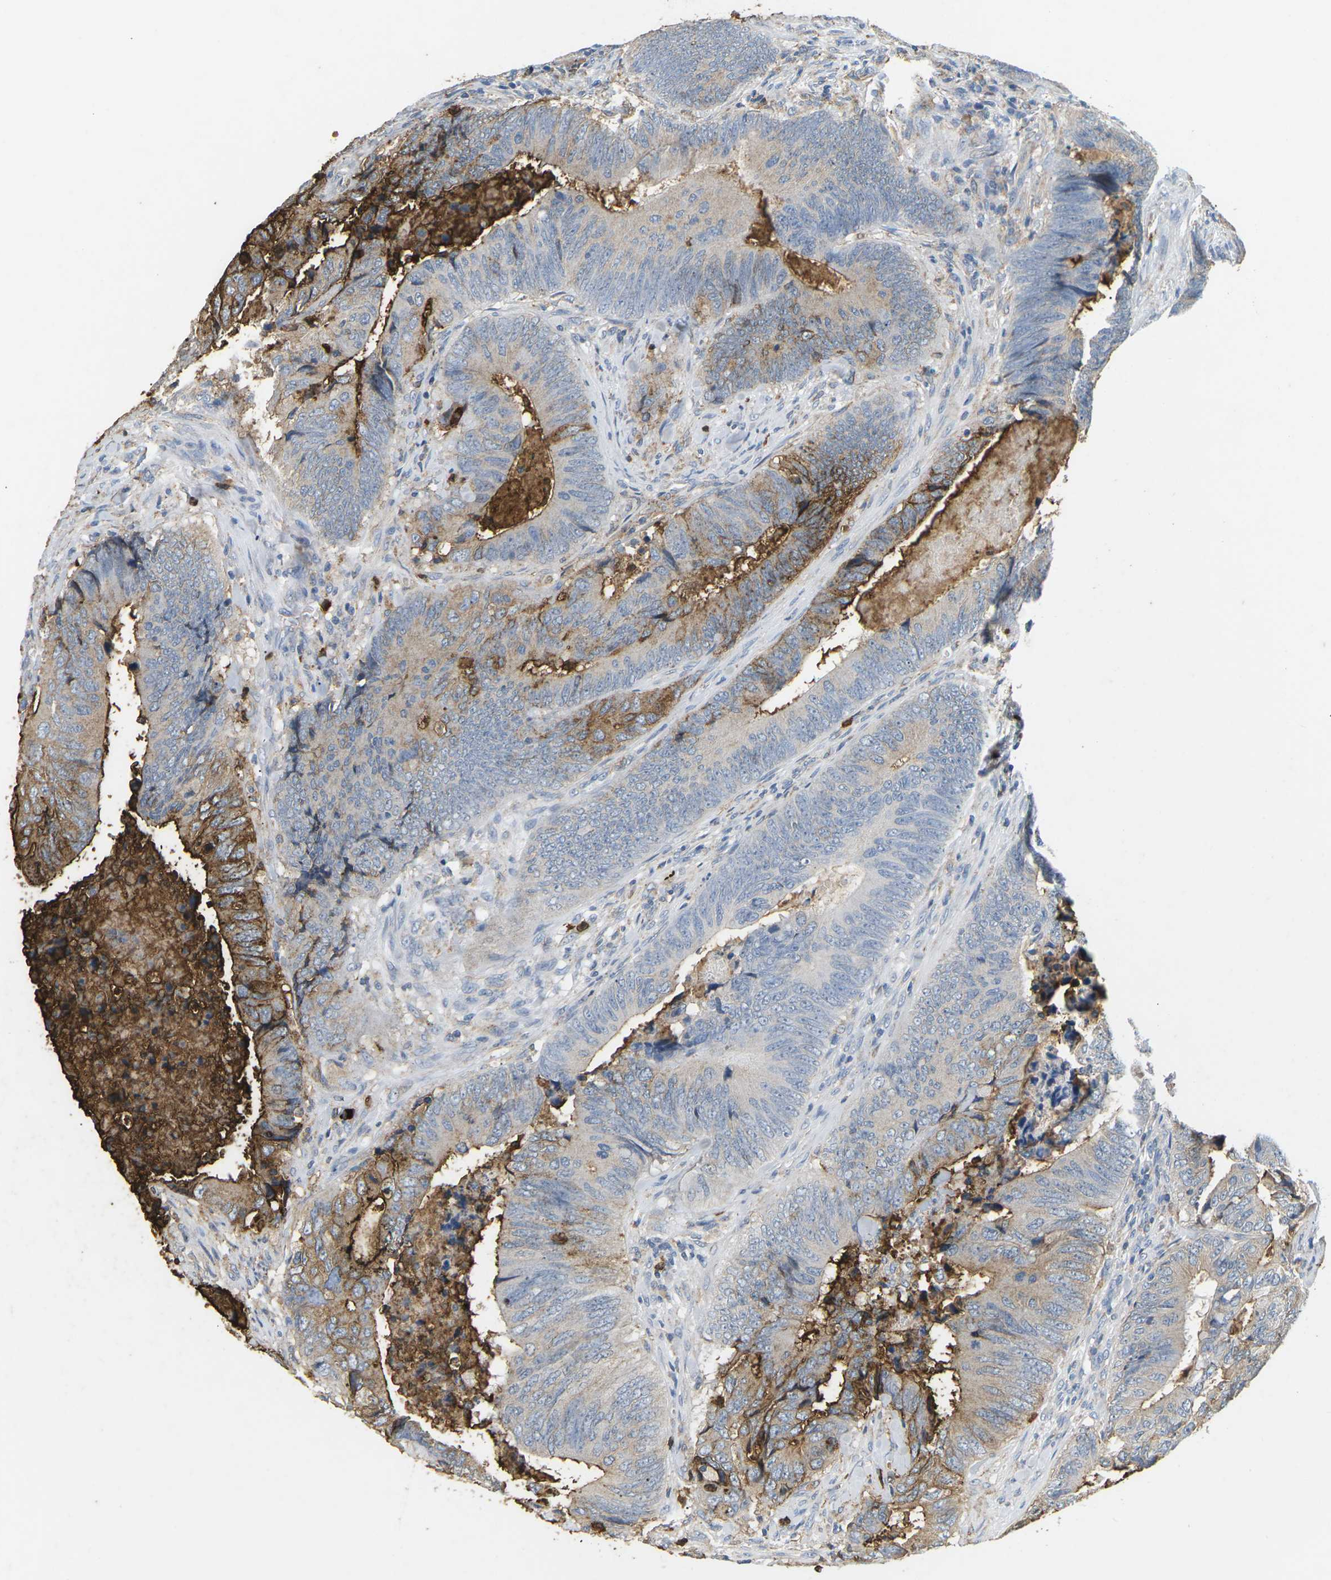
{"staining": {"intensity": "moderate", "quantity": "<25%", "location": "cytoplasmic/membranous"}, "tissue": "colorectal cancer", "cell_type": "Tumor cells", "image_type": "cancer", "snomed": [{"axis": "morphology", "description": "Normal tissue, NOS"}, {"axis": "morphology", "description": "Adenocarcinoma, NOS"}, {"axis": "topography", "description": "Colon"}], "caption": "This micrograph displays immunohistochemistry staining of human colorectal cancer, with low moderate cytoplasmic/membranous positivity in approximately <25% of tumor cells.", "gene": "ADM", "patient": {"sex": "male", "age": 56}}